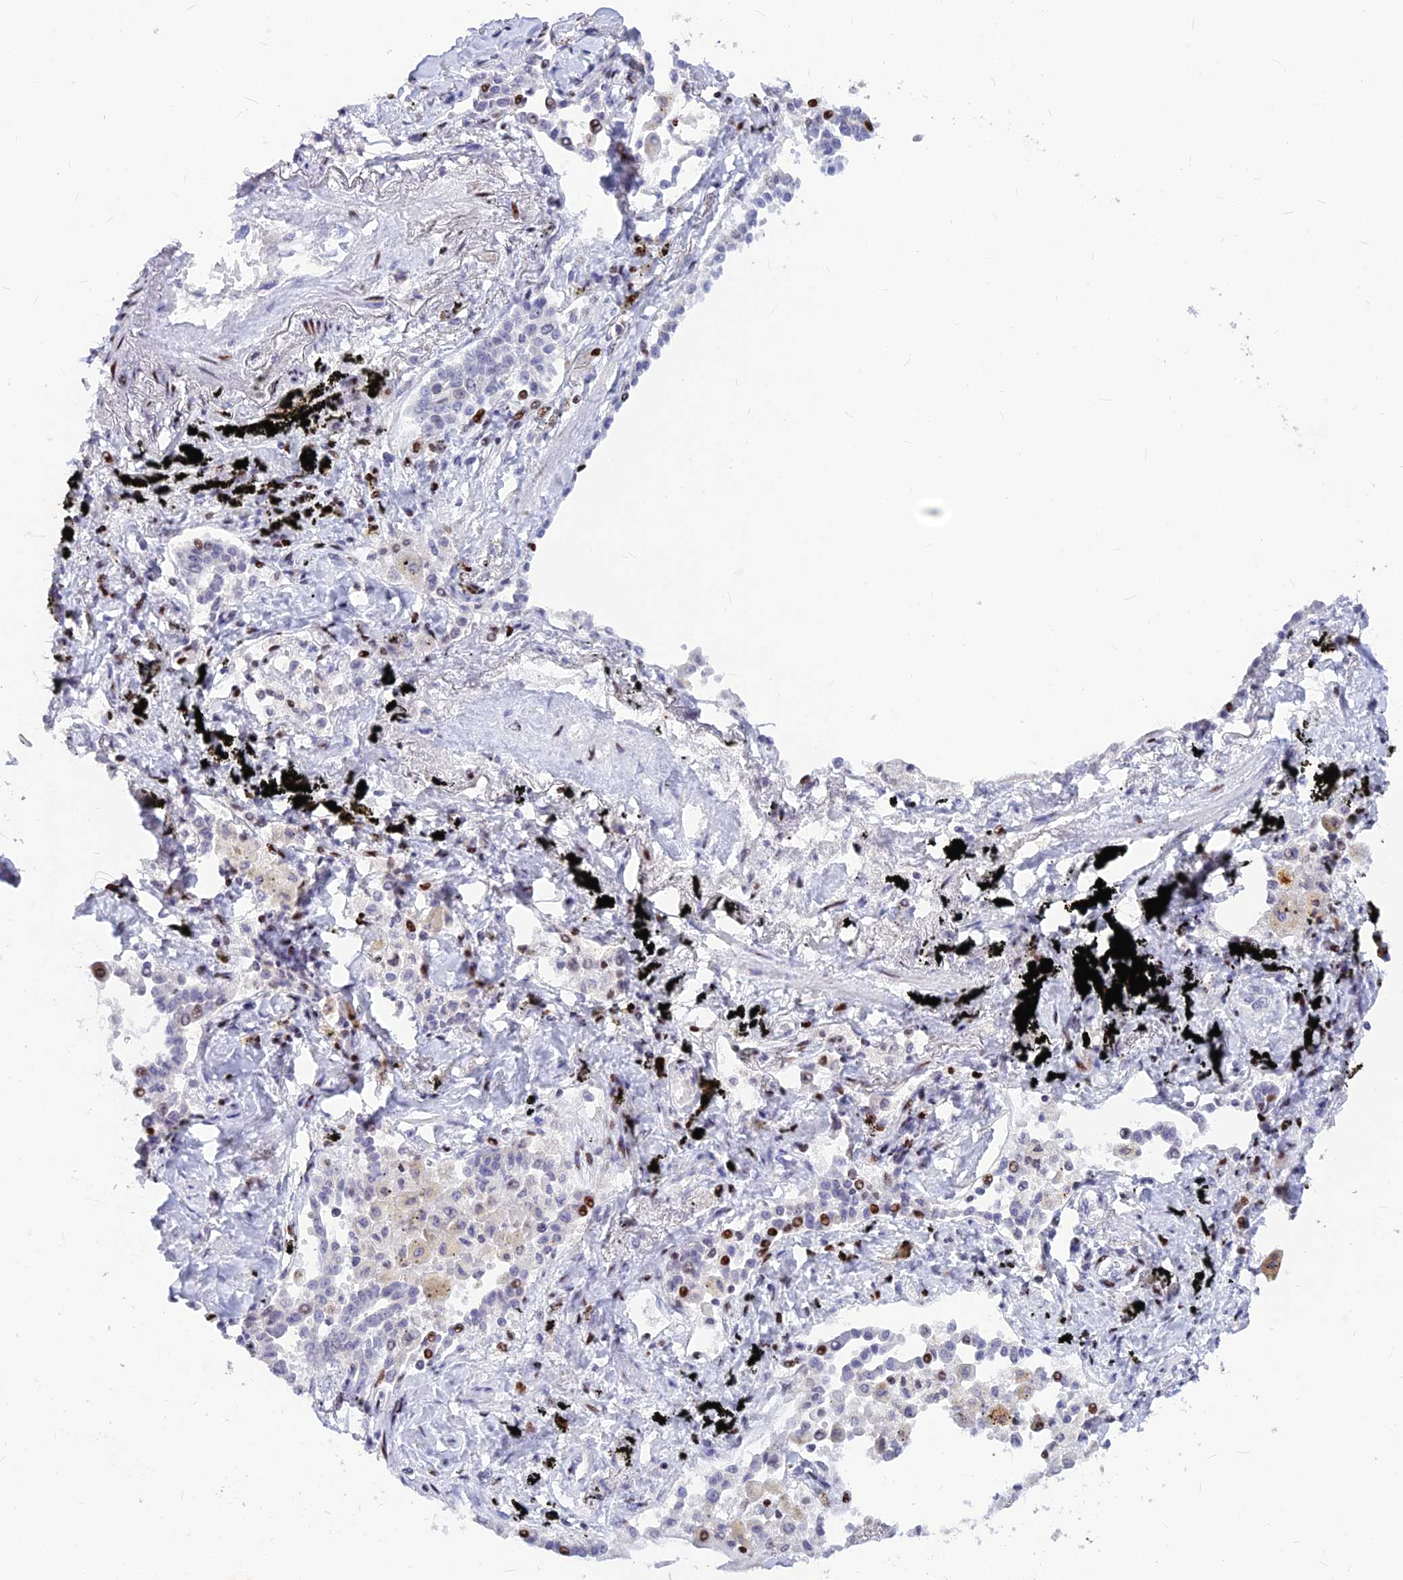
{"staining": {"intensity": "negative", "quantity": "none", "location": "none"}, "tissue": "lung cancer", "cell_type": "Tumor cells", "image_type": "cancer", "snomed": [{"axis": "morphology", "description": "Adenocarcinoma, NOS"}, {"axis": "topography", "description": "Lung"}], "caption": "Tumor cells are negative for protein expression in human lung cancer (adenocarcinoma). Nuclei are stained in blue.", "gene": "PRPS1", "patient": {"sex": "male", "age": 67}}